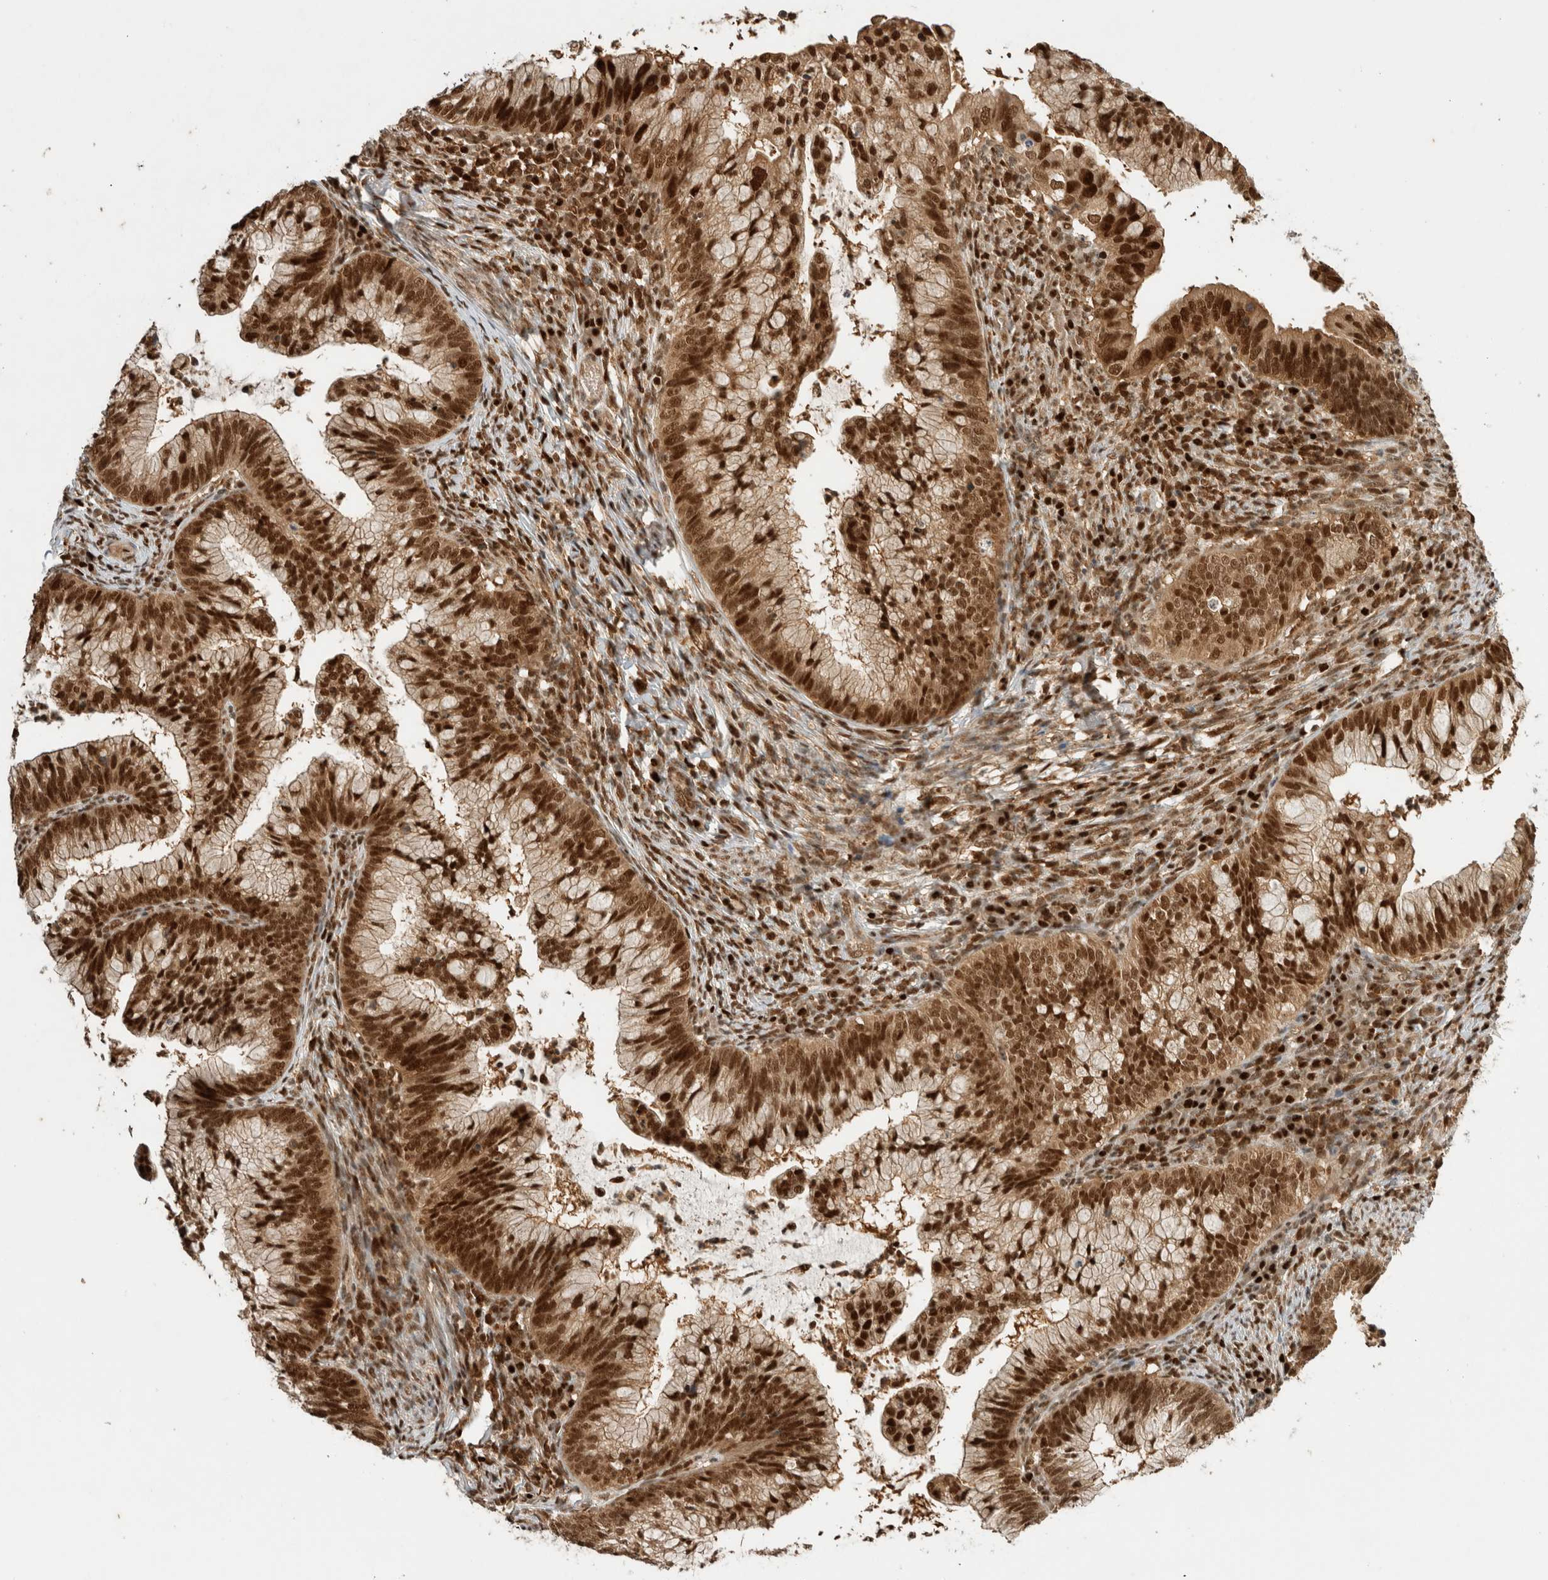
{"staining": {"intensity": "strong", "quantity": ">75%", "location": "cytoplasmic/membranous,nuclear"}, "tissue": "cervical cancer", "cell_type": "Tumor cells", "image_type": "cancer", "snomed": [{"axis": "morphology", "description": "Adenocarcinoma, NOS"}, {"axis": "topography", "description": "Cervix"}], "caption": "Human adenocarcinoma (cervical) stained with a brown dye displays strong cytoplasmic/membranous and nuclear positive staining in about >75% of tumor cells.", "gene": "SNRNP40", "patient": {"sex": "female", "age": 36}}